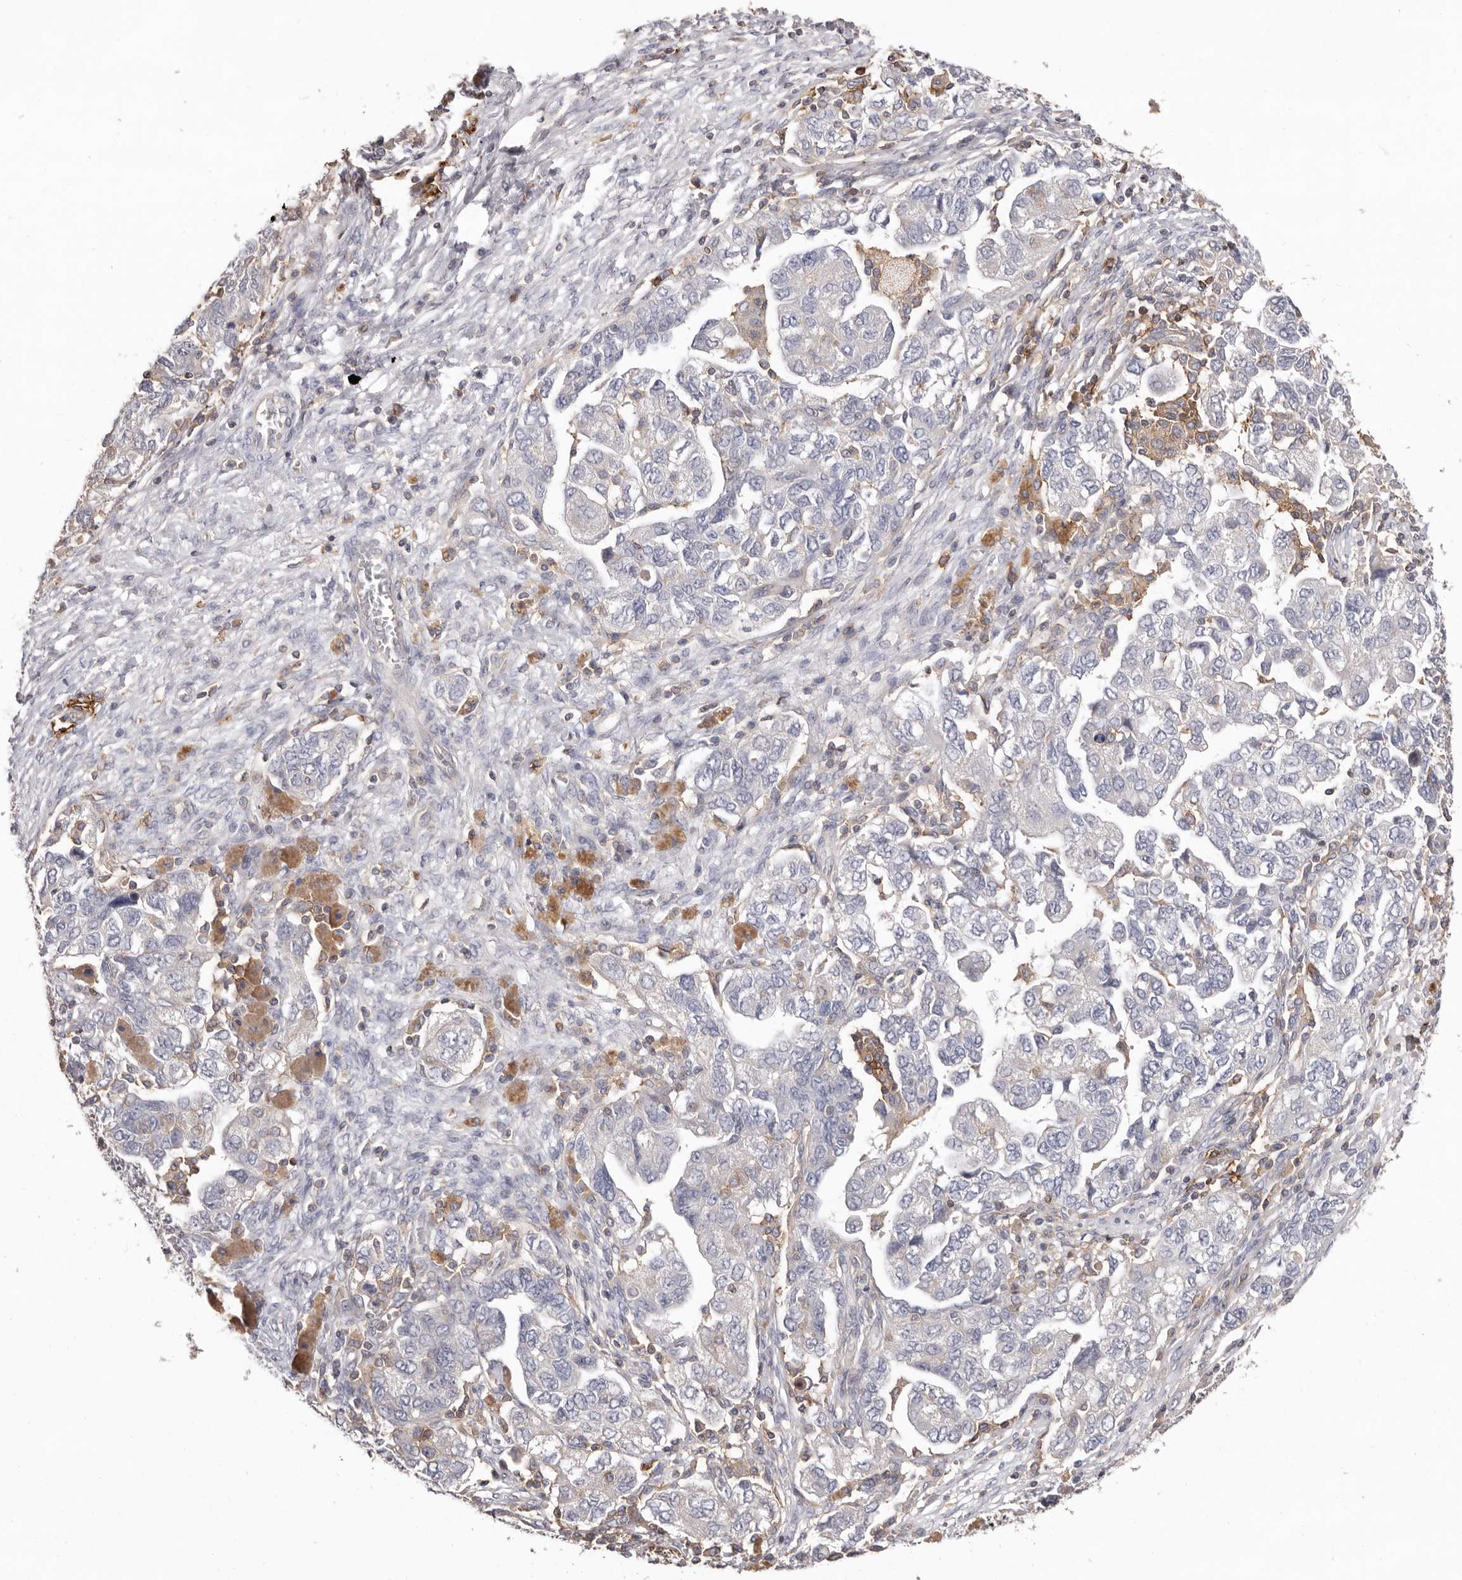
{"staining": {"intensity": "negative", "quantity": "none", "location": "none"}, "tissue": "ovarian cancer", "cell_type": "Tumor cells", "image_type": "cancer", "snomed": [{"axis": "morphology", "description": "Carcinoma, NOS"}, {"axis": "morphology", "description": "Cystadenocarcinoma, serous, NOS"}, {"axis": "topography", "description": "Ovary"}], "caption": "Ovarian carcinoma stained for a protein using IHC displays no staining tumor cells.", "gene": "MMACHC", "patient": {"sex": "female", "age": 69}}